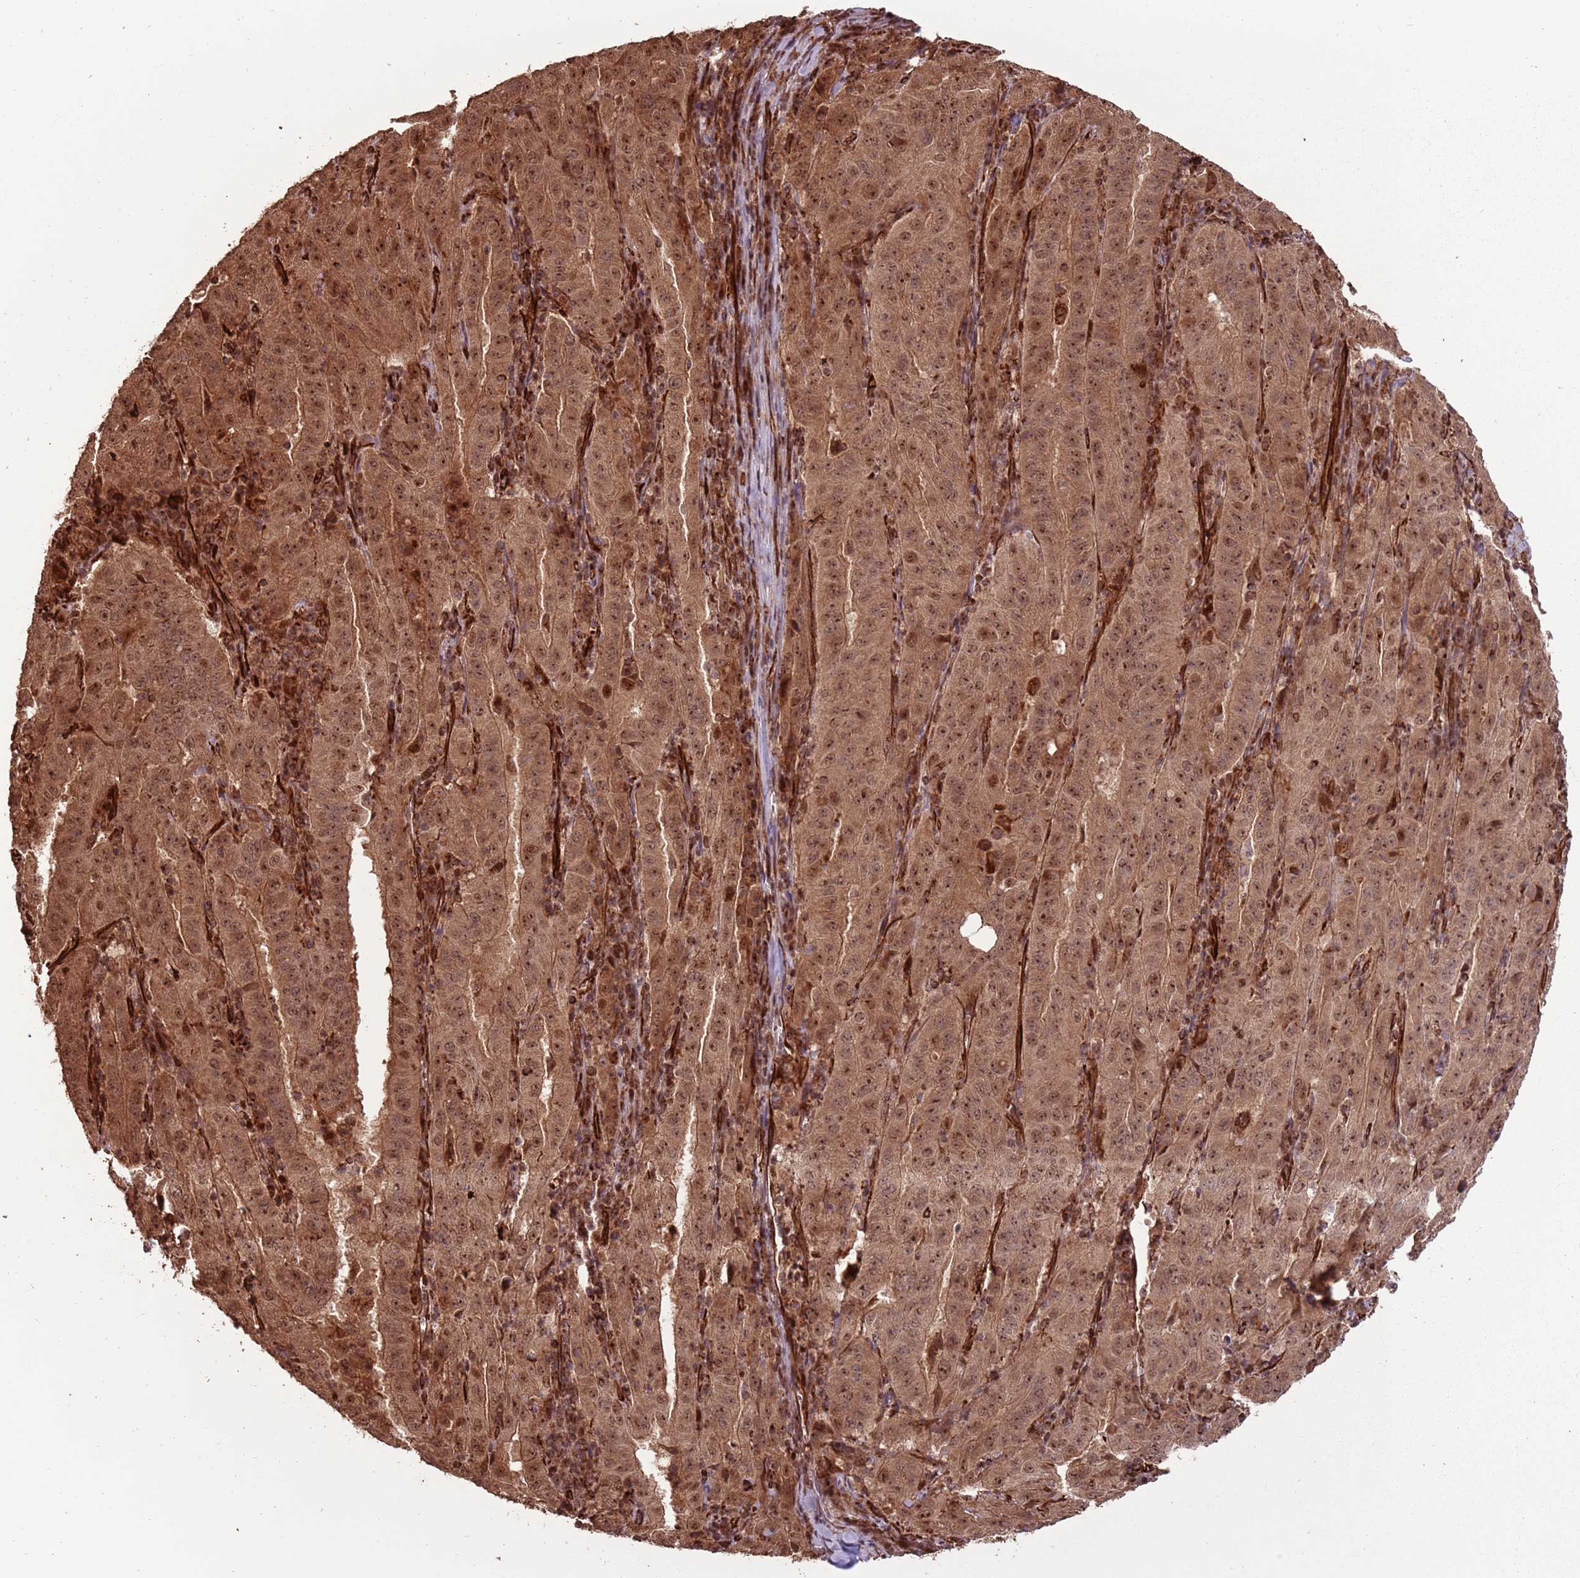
{"staining": {"intensity": "moderate", "quantity": ">75%", "location": "cytoplasmic/membranous,nuclear"}, "tissue": "pancreatic cancer", "cell_type": "Tumor cells", "image_type": "cancer", "snomed": [{"axis": "morphology", "description": "Adenocarcinoma, NOS"}, {"axis": "topography", "description": "Pancreas"}], "caption": "This image displays IHC staining of adenocarcinoma (pancreatic), with medium moderate cytoplasmic/membranous and nuclear positivity in about >75% of tumor cells.", "gene": "ADAMTS3", "patient": {"sex": "male", "age": 63}}